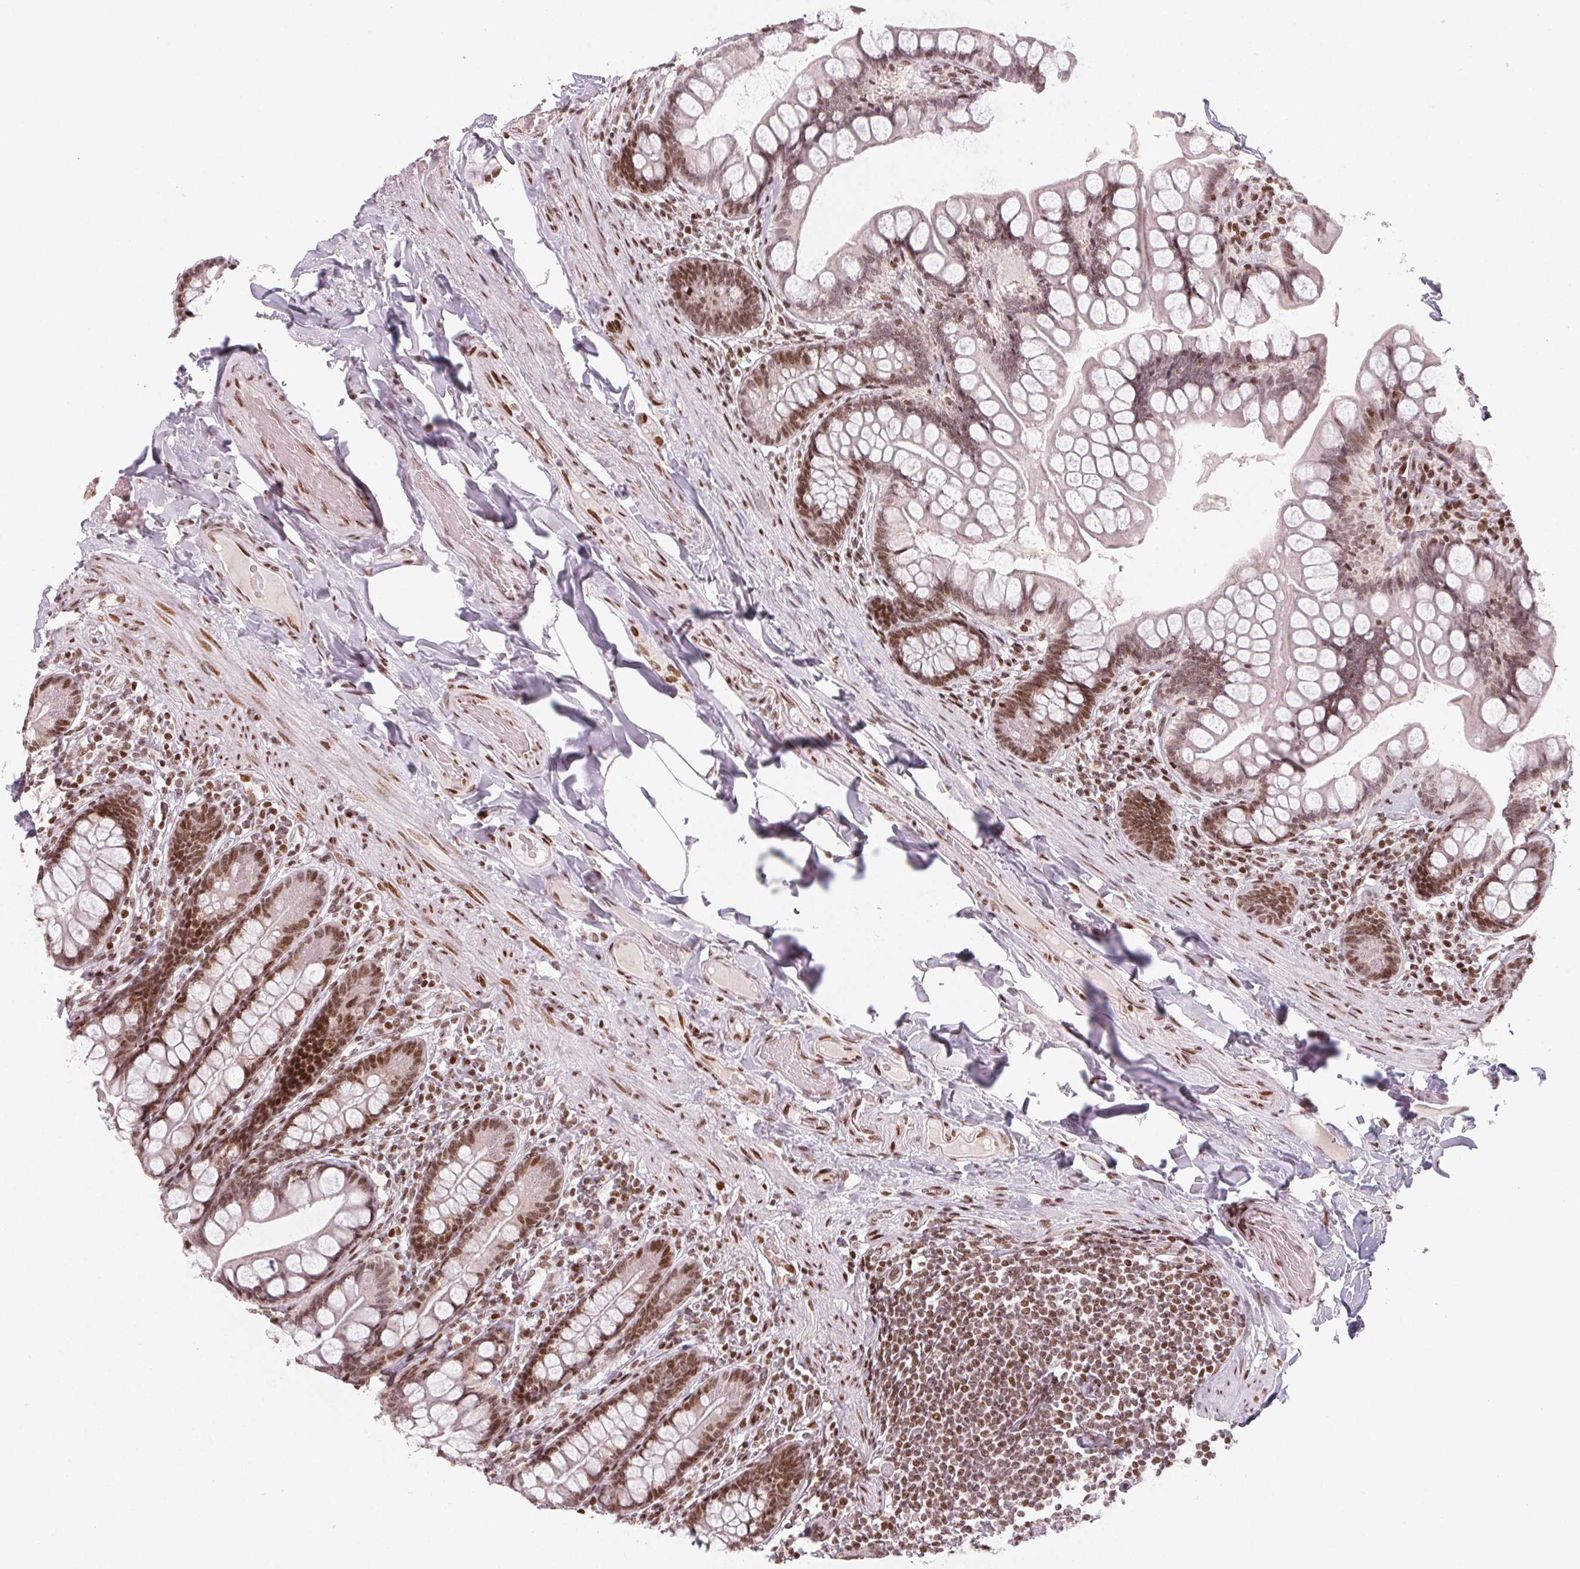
{"staining": {"intensity": "moderate", "quantity": ">75%", "location": "nuclear"}, "tissue": "small intestine", "cell_type": "Glandular cells", "image_type": "normal", "snomed": [{"axis": "morphology", "description": "Normal tissue, NOS"}, {"axis": "topography", "description": "Small intestine"}], "caption": "This micrograph reveals immunohistochemistry staining of unremarkable small intestine, with medium moderate nuclear staining in approximately >75% of glandular cells.", "gene": "KMT2A", "patient": {"sex": "male", "age": 70}}